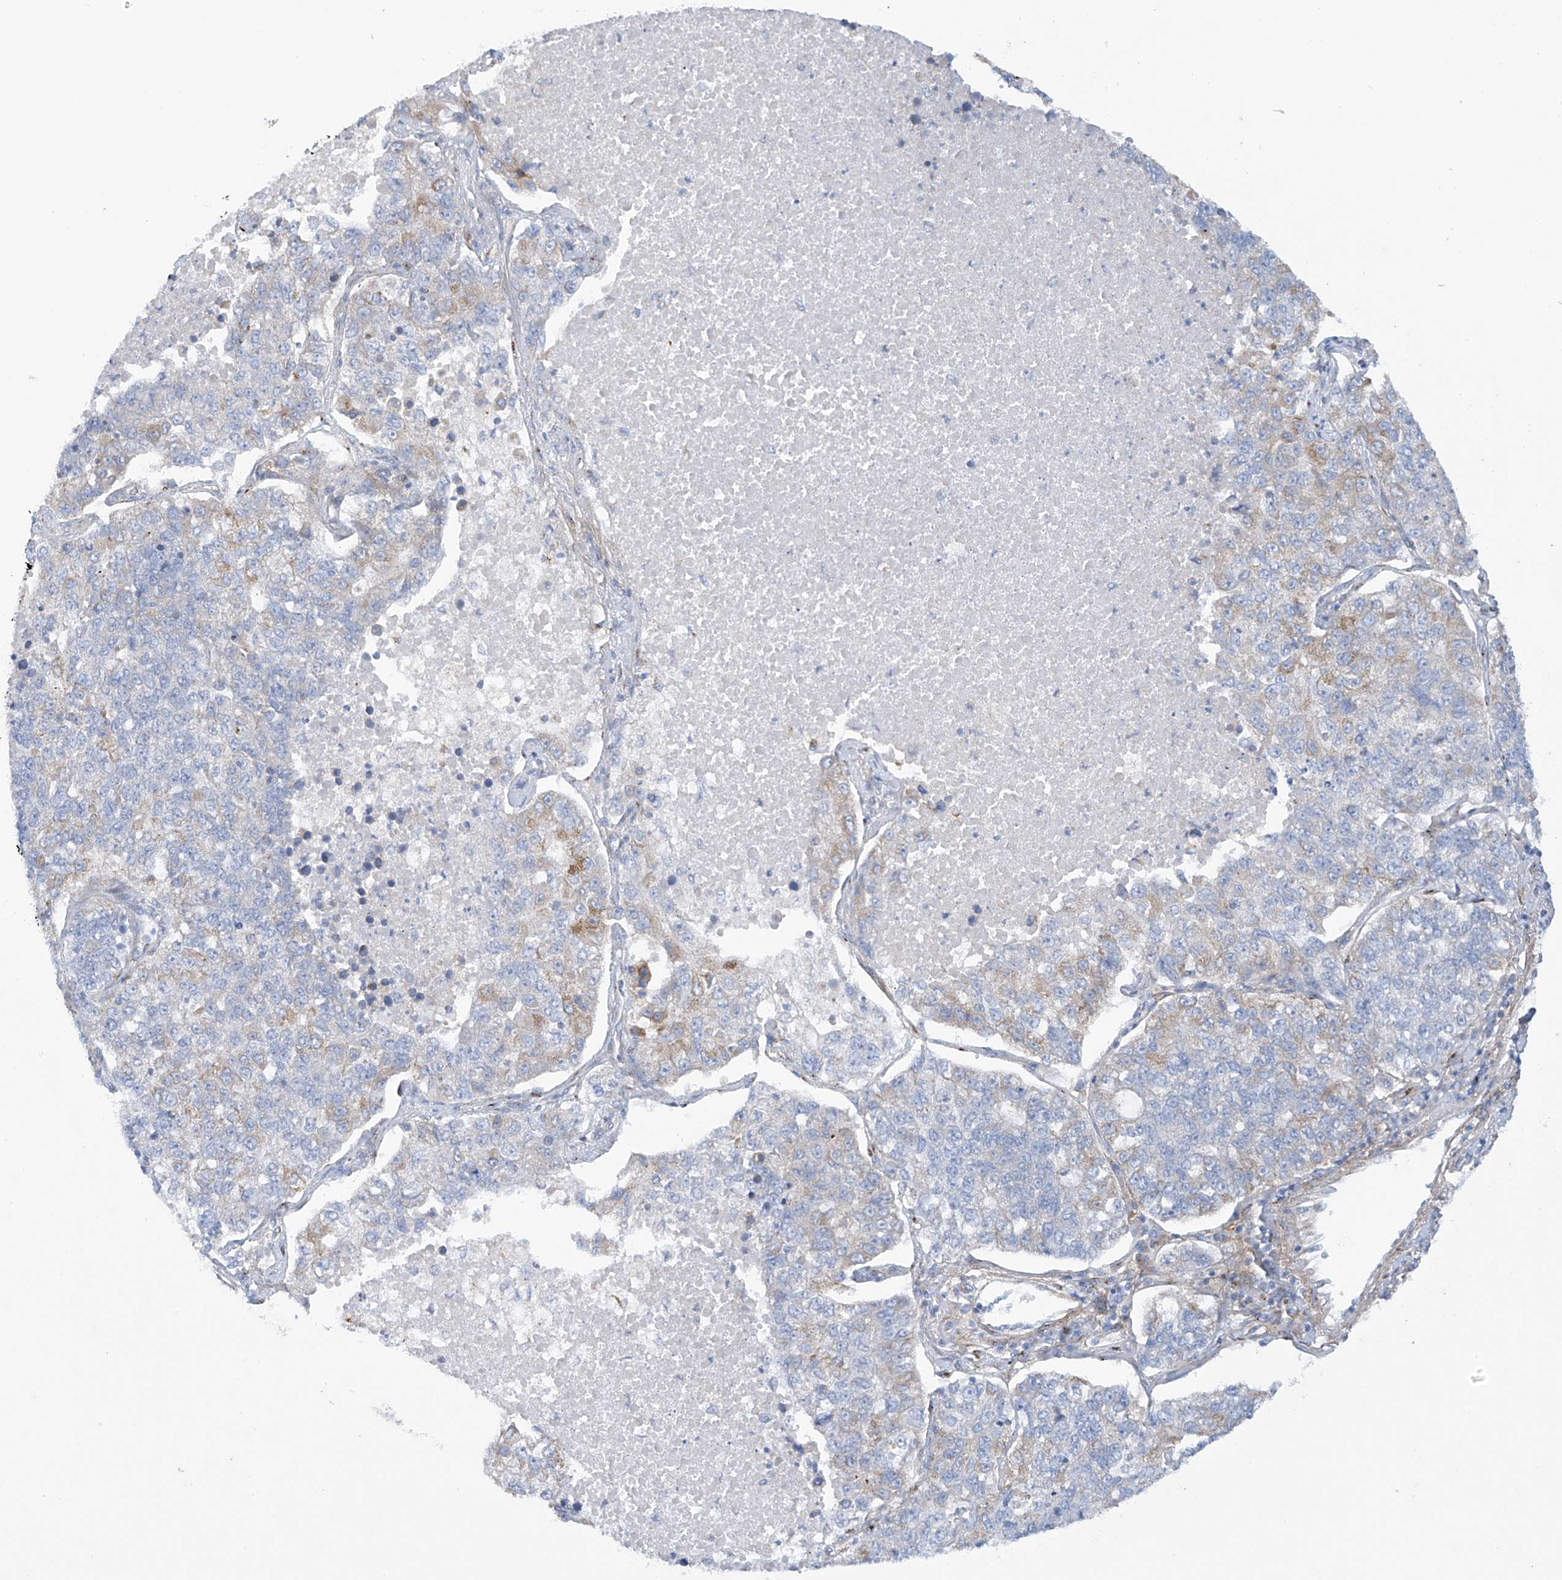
{"staining": {"intensity": "moderate", "quantity": "<25%", "location": "cytoplasmic/membranous"}, "tissue": "lung cancer", "cell_type": "Tumor cells", "image_type": "cancer", "snomed": [{"axis": "morphology", "description": "Adenocarcinoma, NOS"}, {"axis": "topography", "description": "Lung"}], "caption": "Tumor cells exhibit low levels of moderate cytoplasmic/membranous staining in about <25% of cells in human lung adenocarcinoma.", "gene": "TRMT2B", "patient": {"sex": "male", "age": 49}}